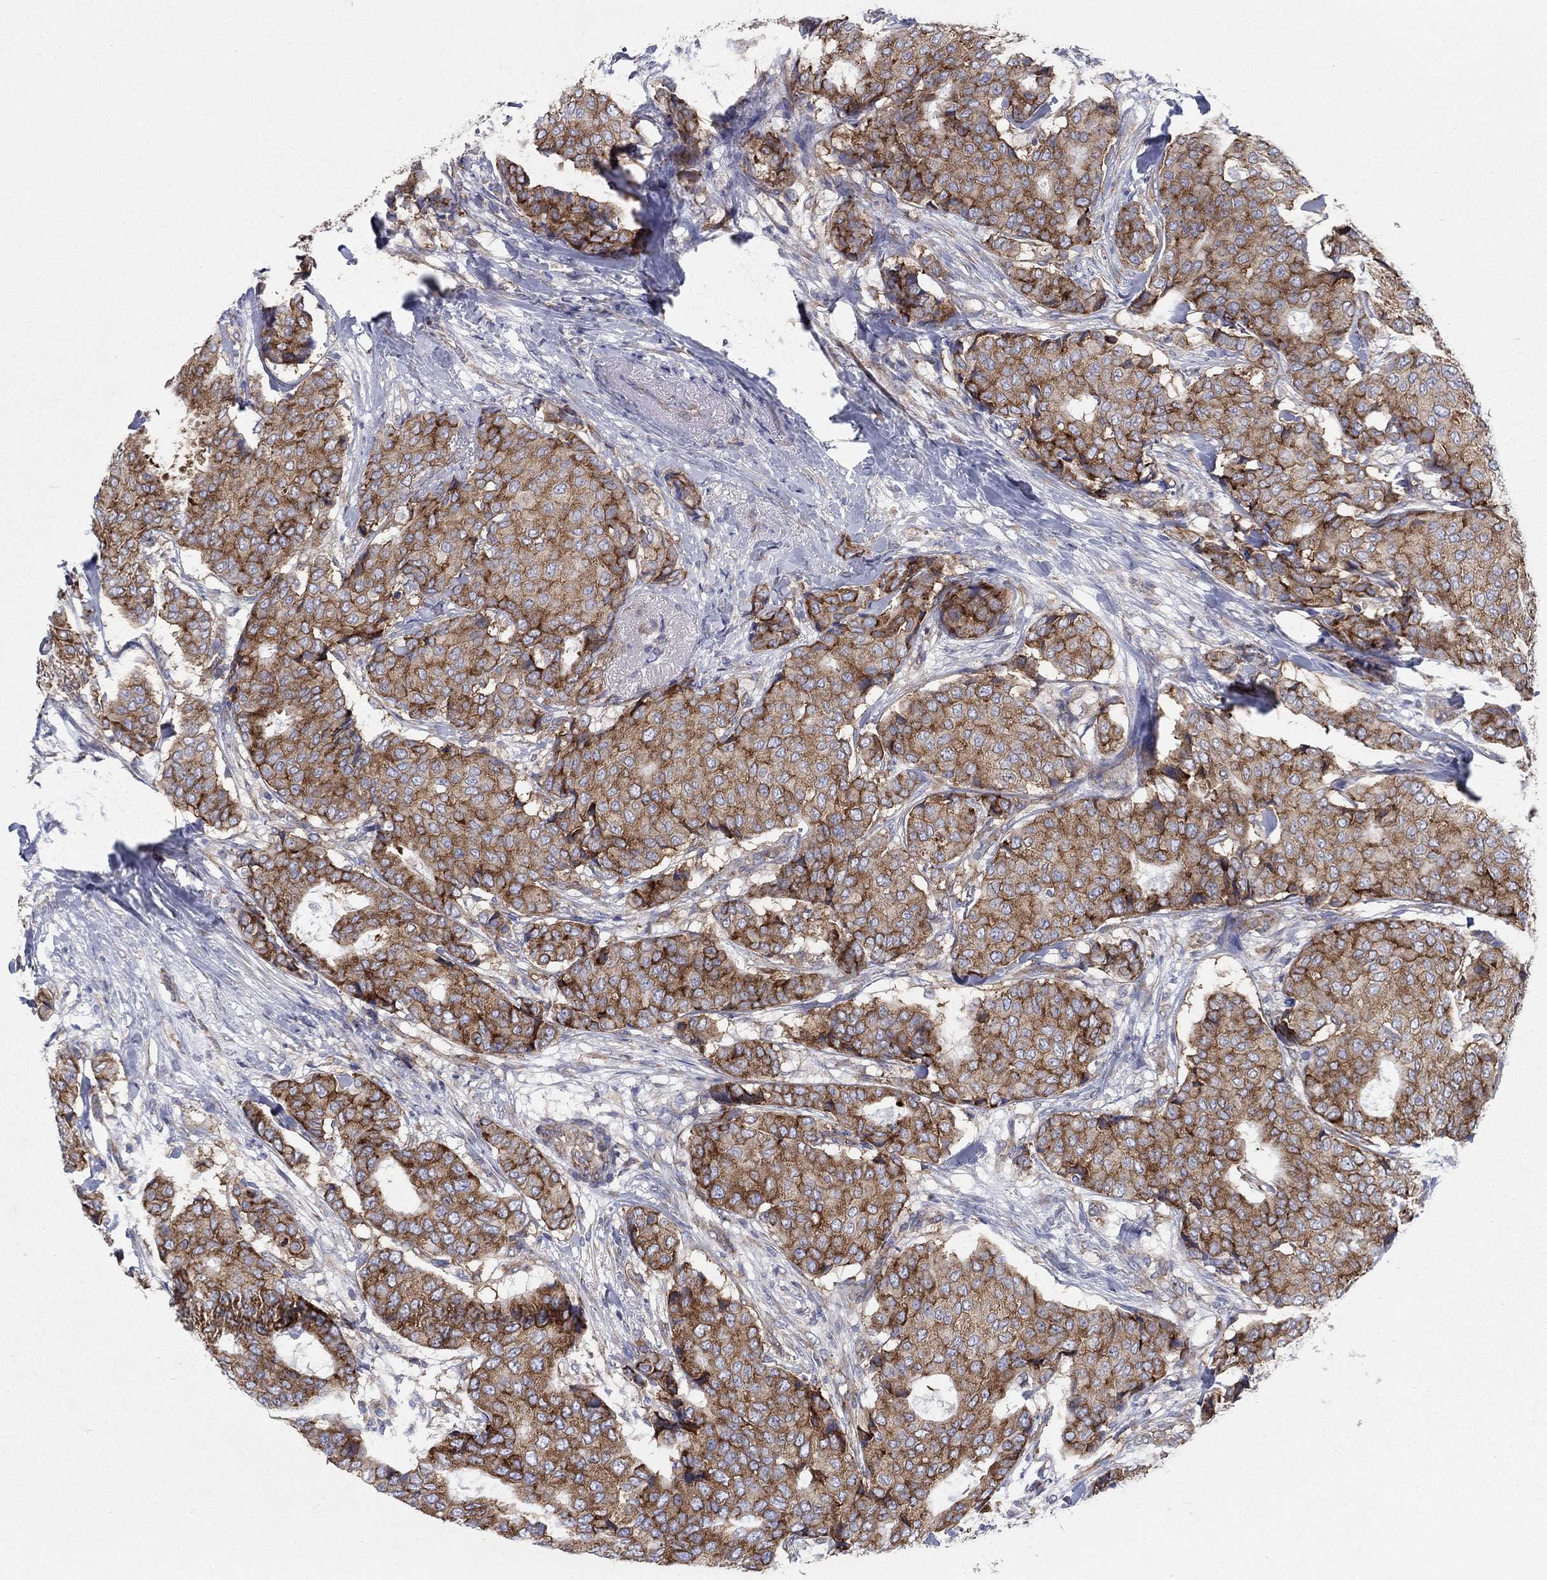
{"staining": {"intensity": "strong", "quantity": "25%-75%", "location": "cytoplasmic/membranous"}, "tissue": "breast cancer", "cell_type": "Tumor cells", "image_type": "cancer", "snomed": [{"axis": "morphology", "description": "Duct carcinoma"}, {"axis": "topography", "description": "Breast"}], "caption": "IHC staining of breast intraductal carcinoma, which shows high levels of strong cytoplasmic/membranous expression in about 25%-75% of tumor cells indicating strong cytoplasmic/membranous protein positivity. The staining was performed using DAB (brown) for protein detection and nuclei were counterstained in hematoxylin (blue).", "gene": "TMEM59", "patient": {"sex": "female", "age": 75}}